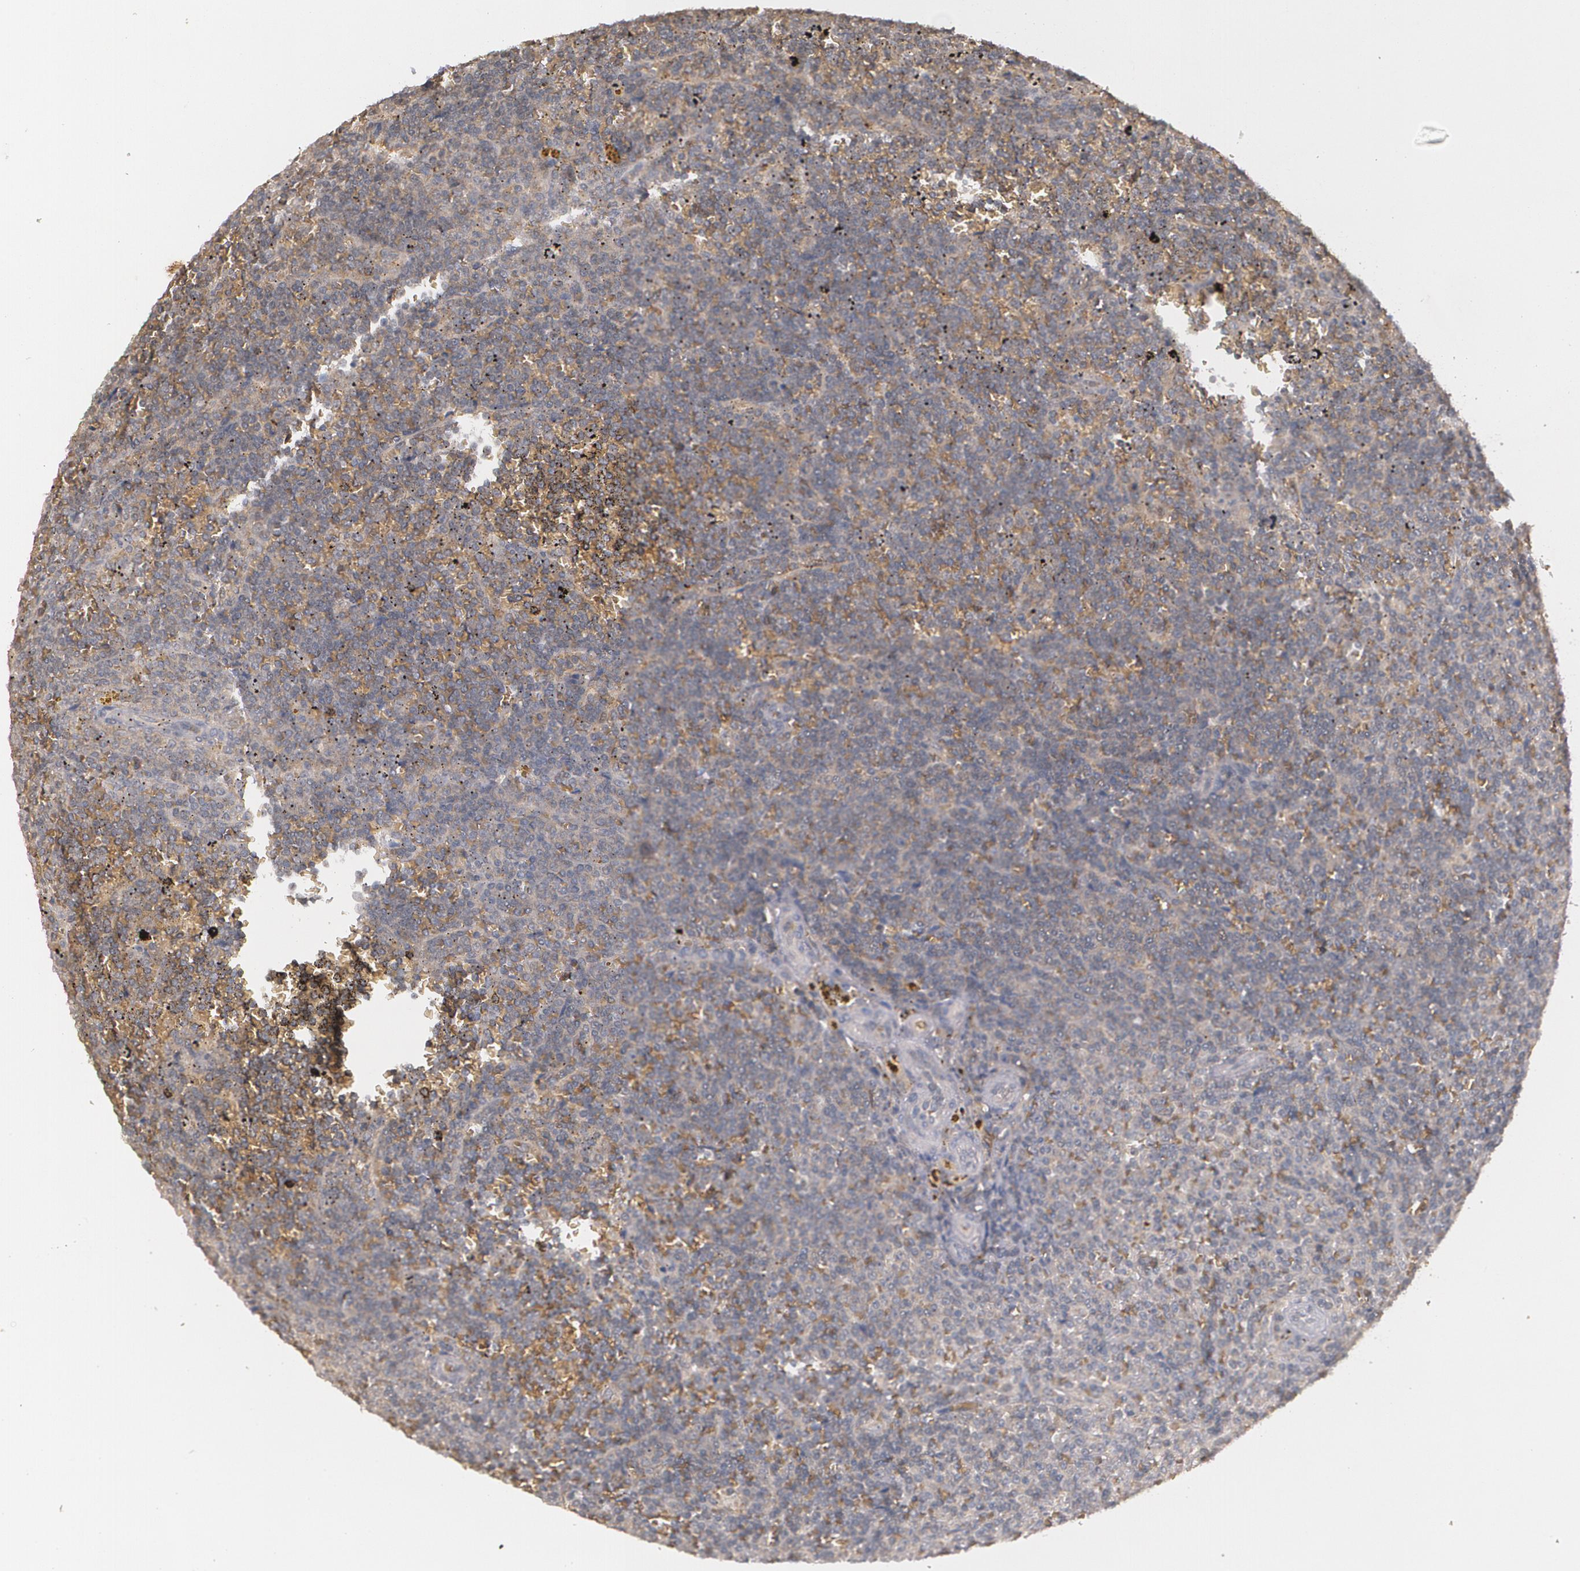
{"staining": {"intensity": "weak", "quantity": ">75%", "location": "cytoplasmic/membranous"}, "tissue": "lymphoma", "cell_type": "Tumor cells", "image_type": "cancer", "snomed": [{"axis": "morphology", "description": "Malignant lymphoma, non-Hodgkin's type, Low grade"}, {"axis": "topography", "description": "Spleen"}], "caption": "Brown immunohistochemical staining in human lymphoma reveals weak cytoplasmic/membranous expression in about >75% of tumor cells.", "gene": "IFNGR2", "patient": {"sex": "male", "age": 80}}